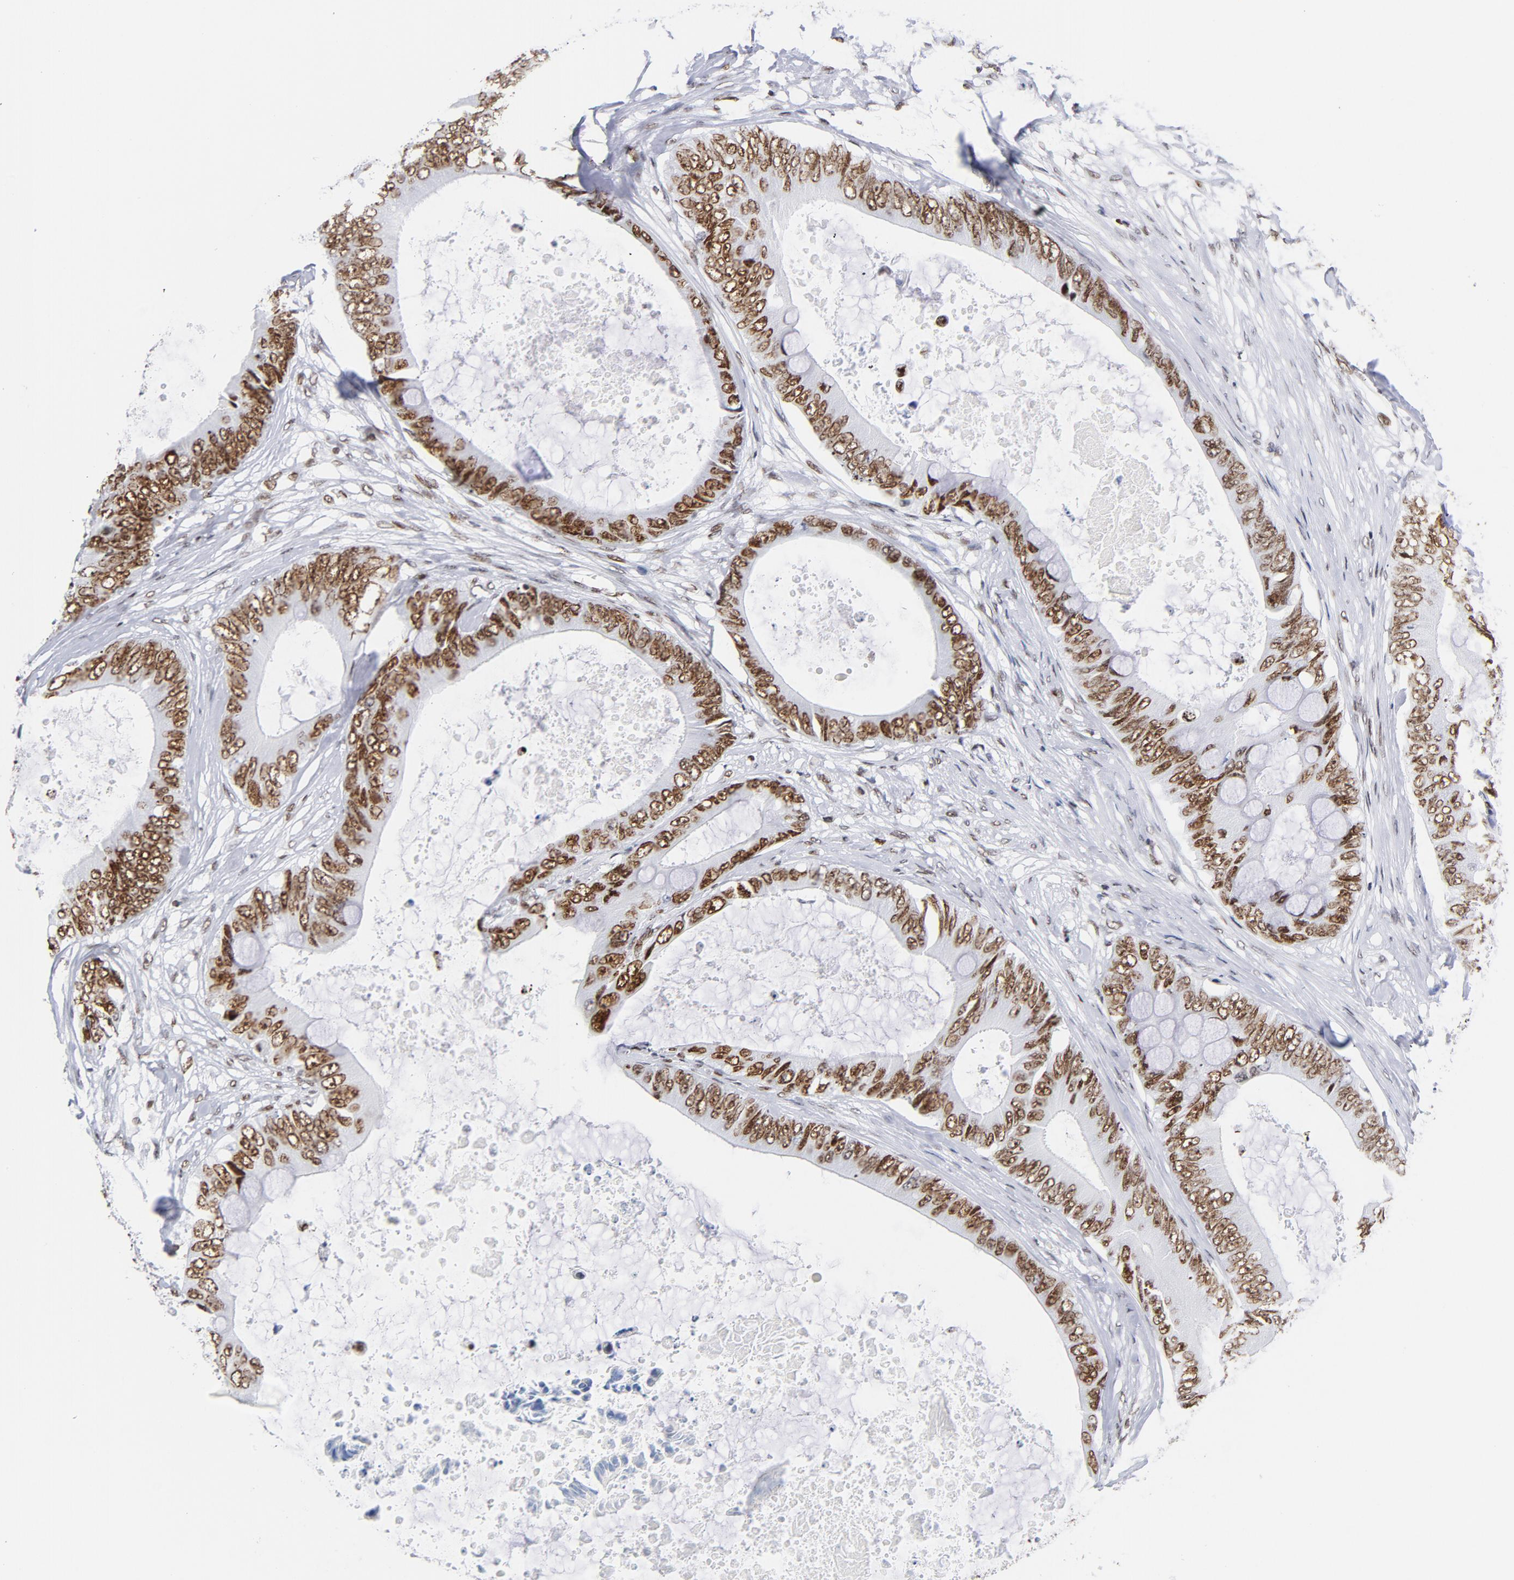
{"staining": {"intensity": "moderate", "quantity": ">75%", "location": "nuclear"}, "tissue": "colorectal cancer", "cell_type": "Tumor cells", "image_type": "cancer", "snomed": [{"axis": "morphology", "description": "Normal tissue, NOS"}, {"axis": "morphology", "description": "Adenocarcinoma, NOS"}, {"axis": "topography", "description": "Rectum"}, {"axis": "topography", "description": "Peripheral nerve tissue"}], "caption": "Tumor cells demonstrate medium levels of moderate nuclear expression in about >75% of cells in human colorectal adenocarcinoma.", "gene": "TOP2B", "patient": {"sex": "female", "age": 77}}